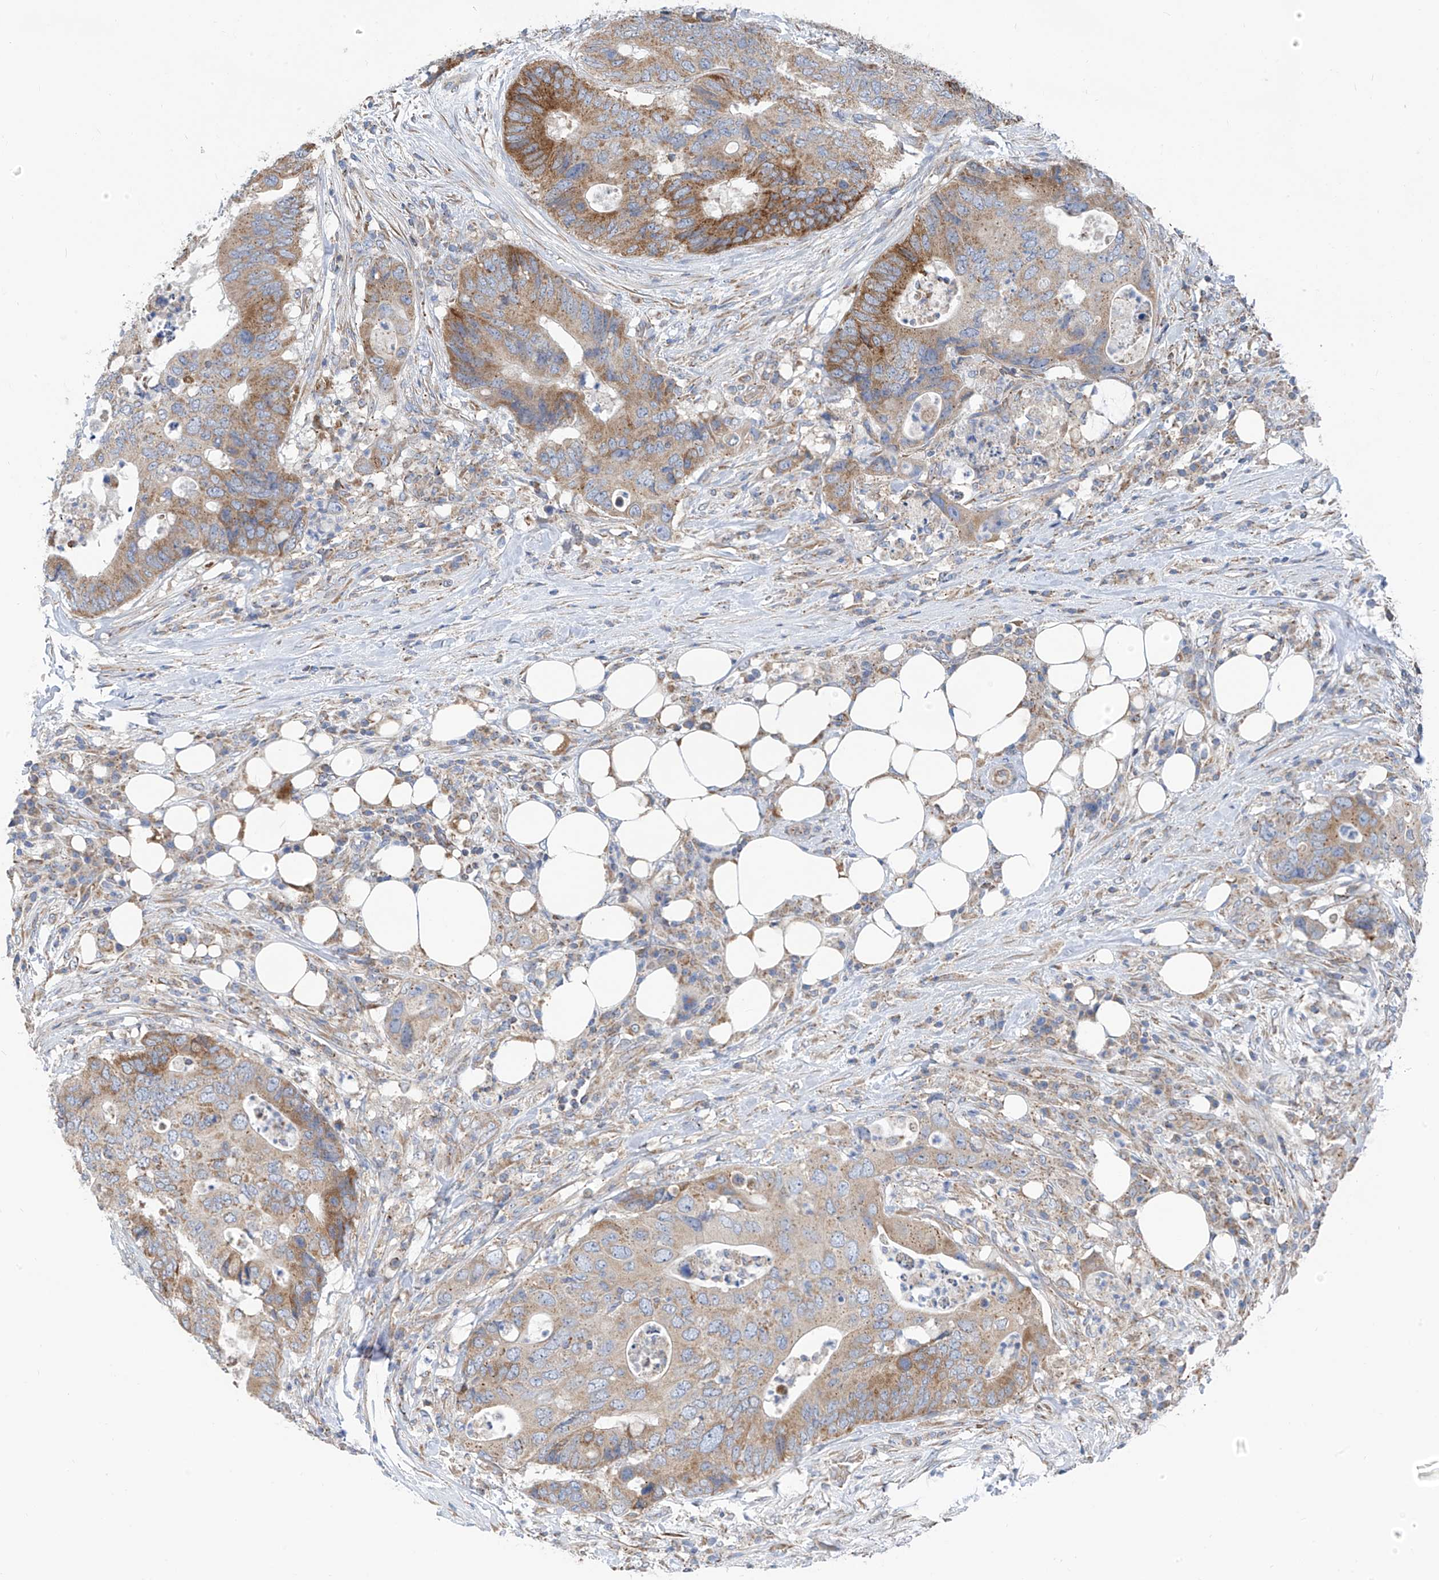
{"staining": {"intensity": "moderate", "quantity": ">75%", "location": "cytoplasmic/membranous"}, "tissue": "colorectal cancer", "cell_type": "Tumor cells", "image_type": "cancer", "snomed": [{"axis": "morphology", "description": "Adenocarcinoma, NOS"}, {"axis": "topography", "description": "Colon"}], "caption": "IHC of human colorectal cancer demonstrates medium levels of moderate cytoplasmic/membranous positivity in approximately >75% of tumor cells.", "gene": "EOMES", "patient": {"sex": "male", "age": 71}}